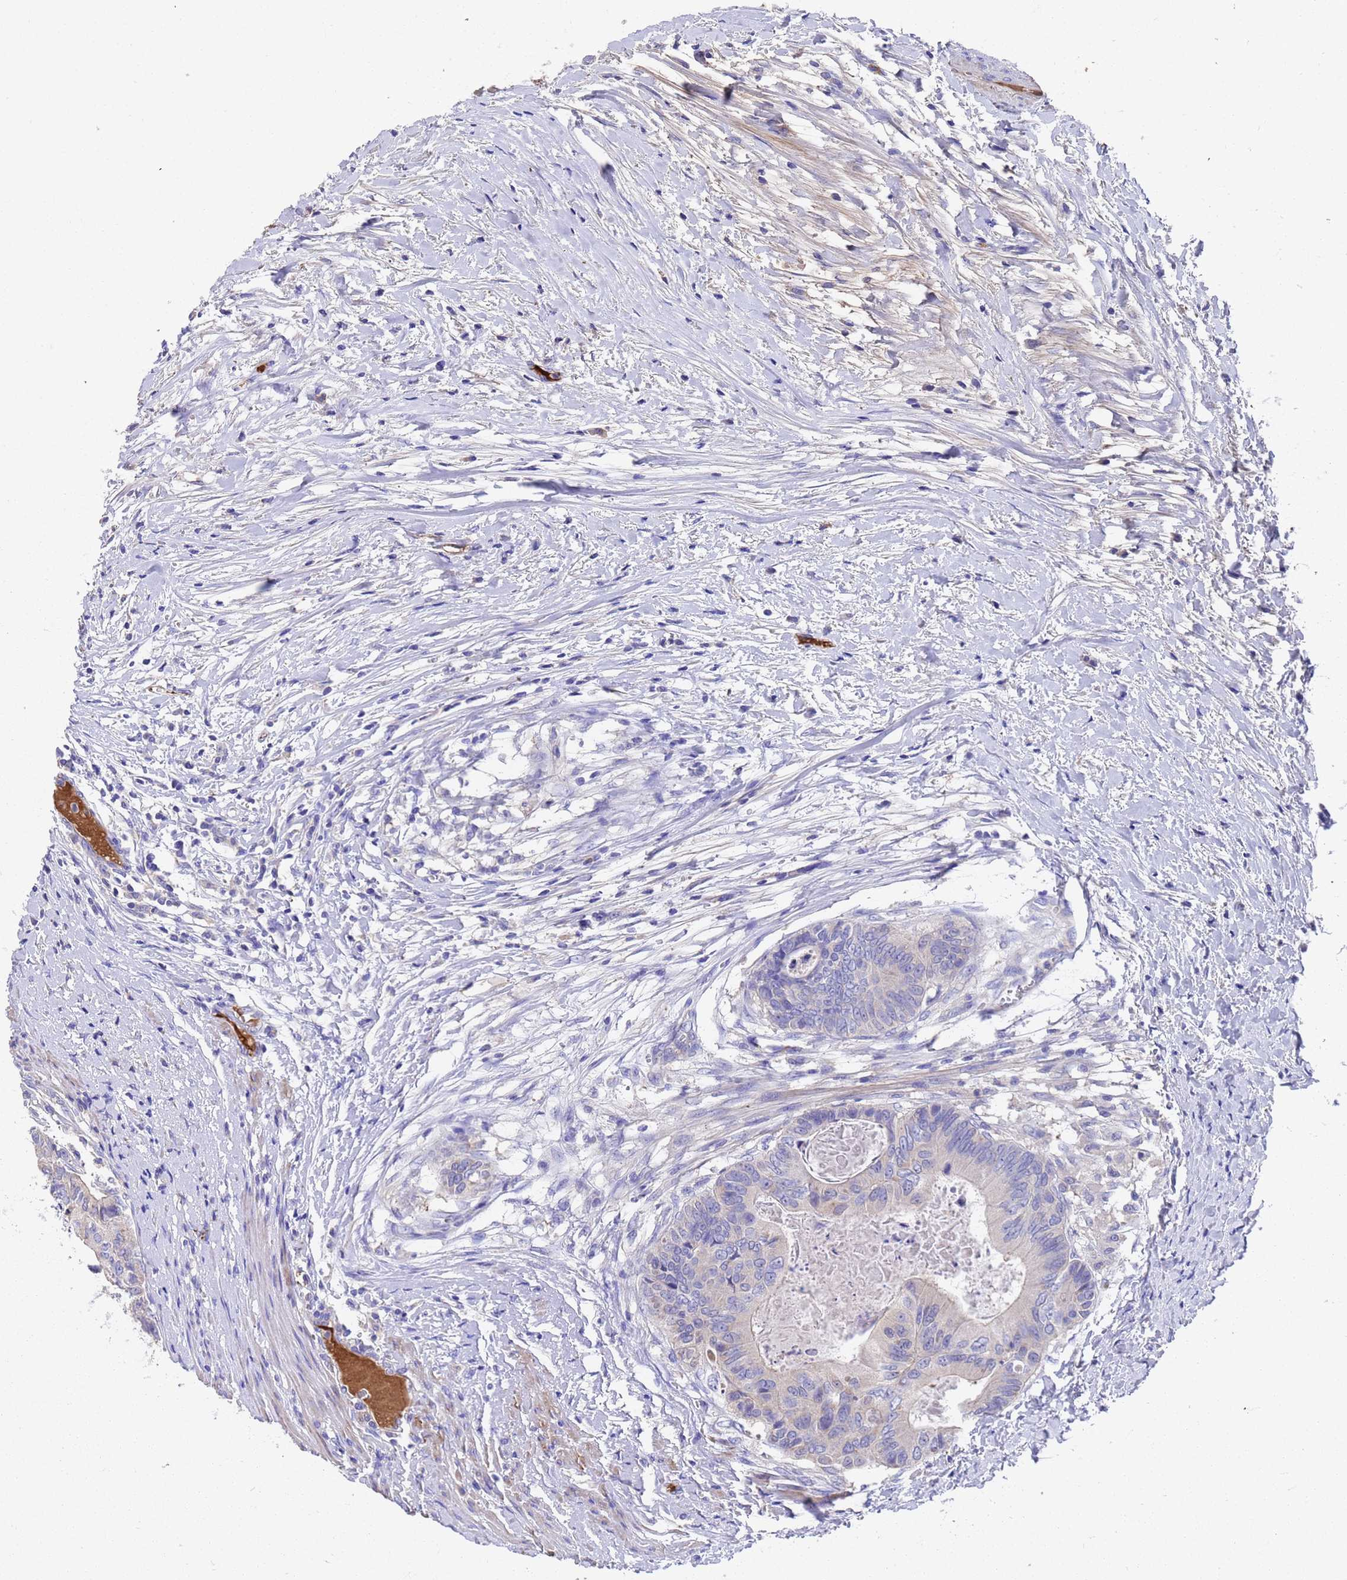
{"staining": {"intensity": "negative", "quantity": "none", "location": "none"}, "tissue": "colorectal cancer", "cell_type": "Tumor cells", "image_type": "cancer", "snomed": [{"axis": "morphology", "description": "Adenocarcinoma, NOS"}, {"axis": "topography", "description": "Colon"}], "caption": "High power microscopy histopathology image of an immunohistochemistry (IHC) micrograph of adenocarcinoma (colorectal), revealing no significant staining in tumor cells.", "gene": "ELP6", "patient": {"sex": "male", "age": 85}}